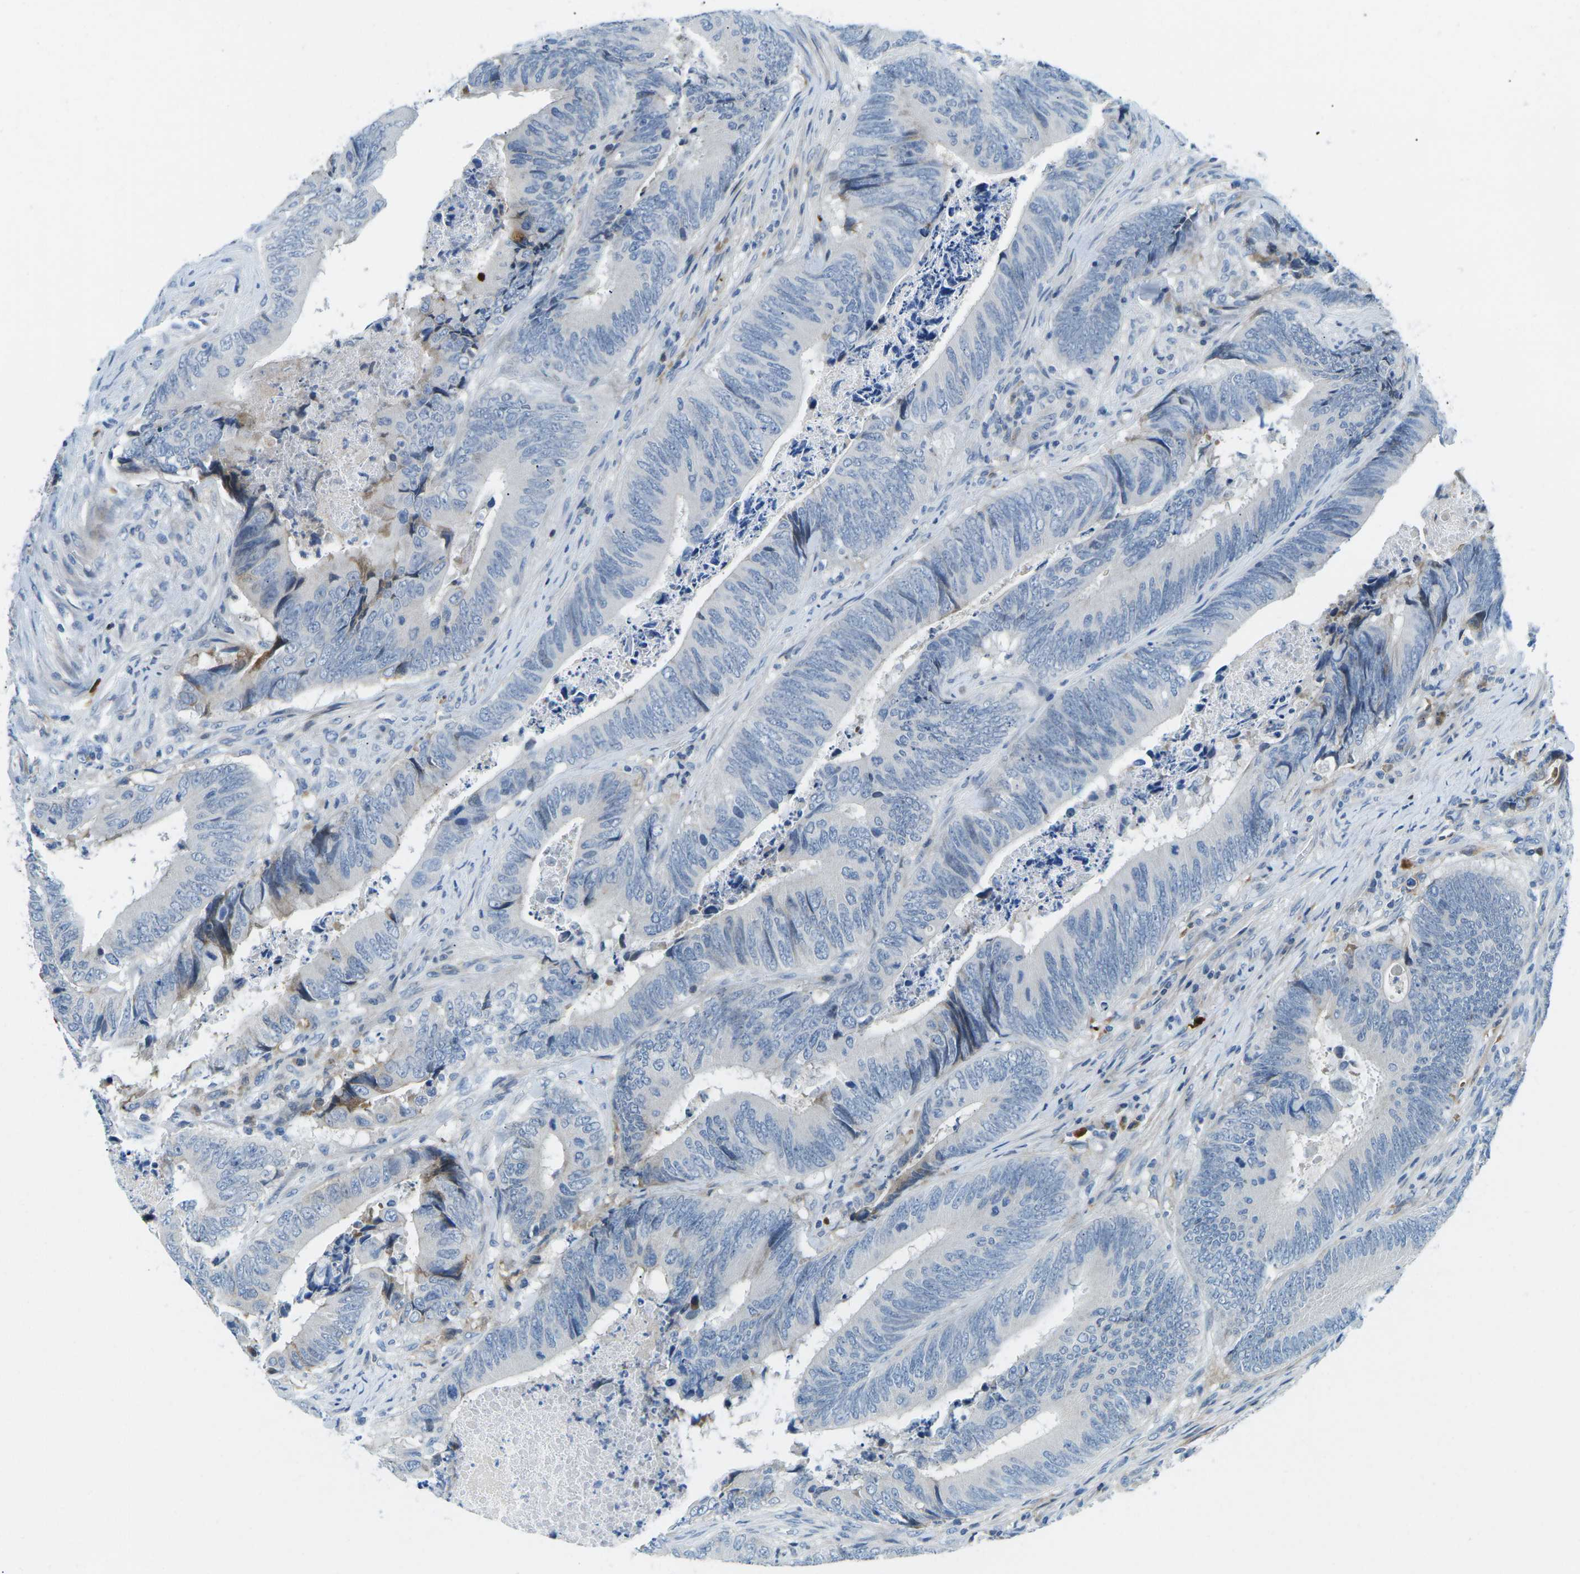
{"staining": {"intensity": "negative", "quantity": "none", "location": "none"}, "tissue": "colorectal cancer", "cell_type": "Tumor cells", "image_type": "cancer", "snomed": [{"axis": "morphology", "description": "Normal tissue, NOS"}, {"axis": "morphology", "description": "Adenocarcinoma, NOS"}, {"axis": "topography", "description": "Colon"}], "caption": "Immunohistochemistry histopathology image of human colorectal cancer (adenocarcinoma) stained for a protein (brown), which shows no positivity in tumor cells. (Stains: DAB immunohistochemistry (IHC) with hematoxylin counter stain, Microscopy: brightfield microscopy at high magnification).", "gene": "CFB", "patient": {"sex": "male", "age": 56}}